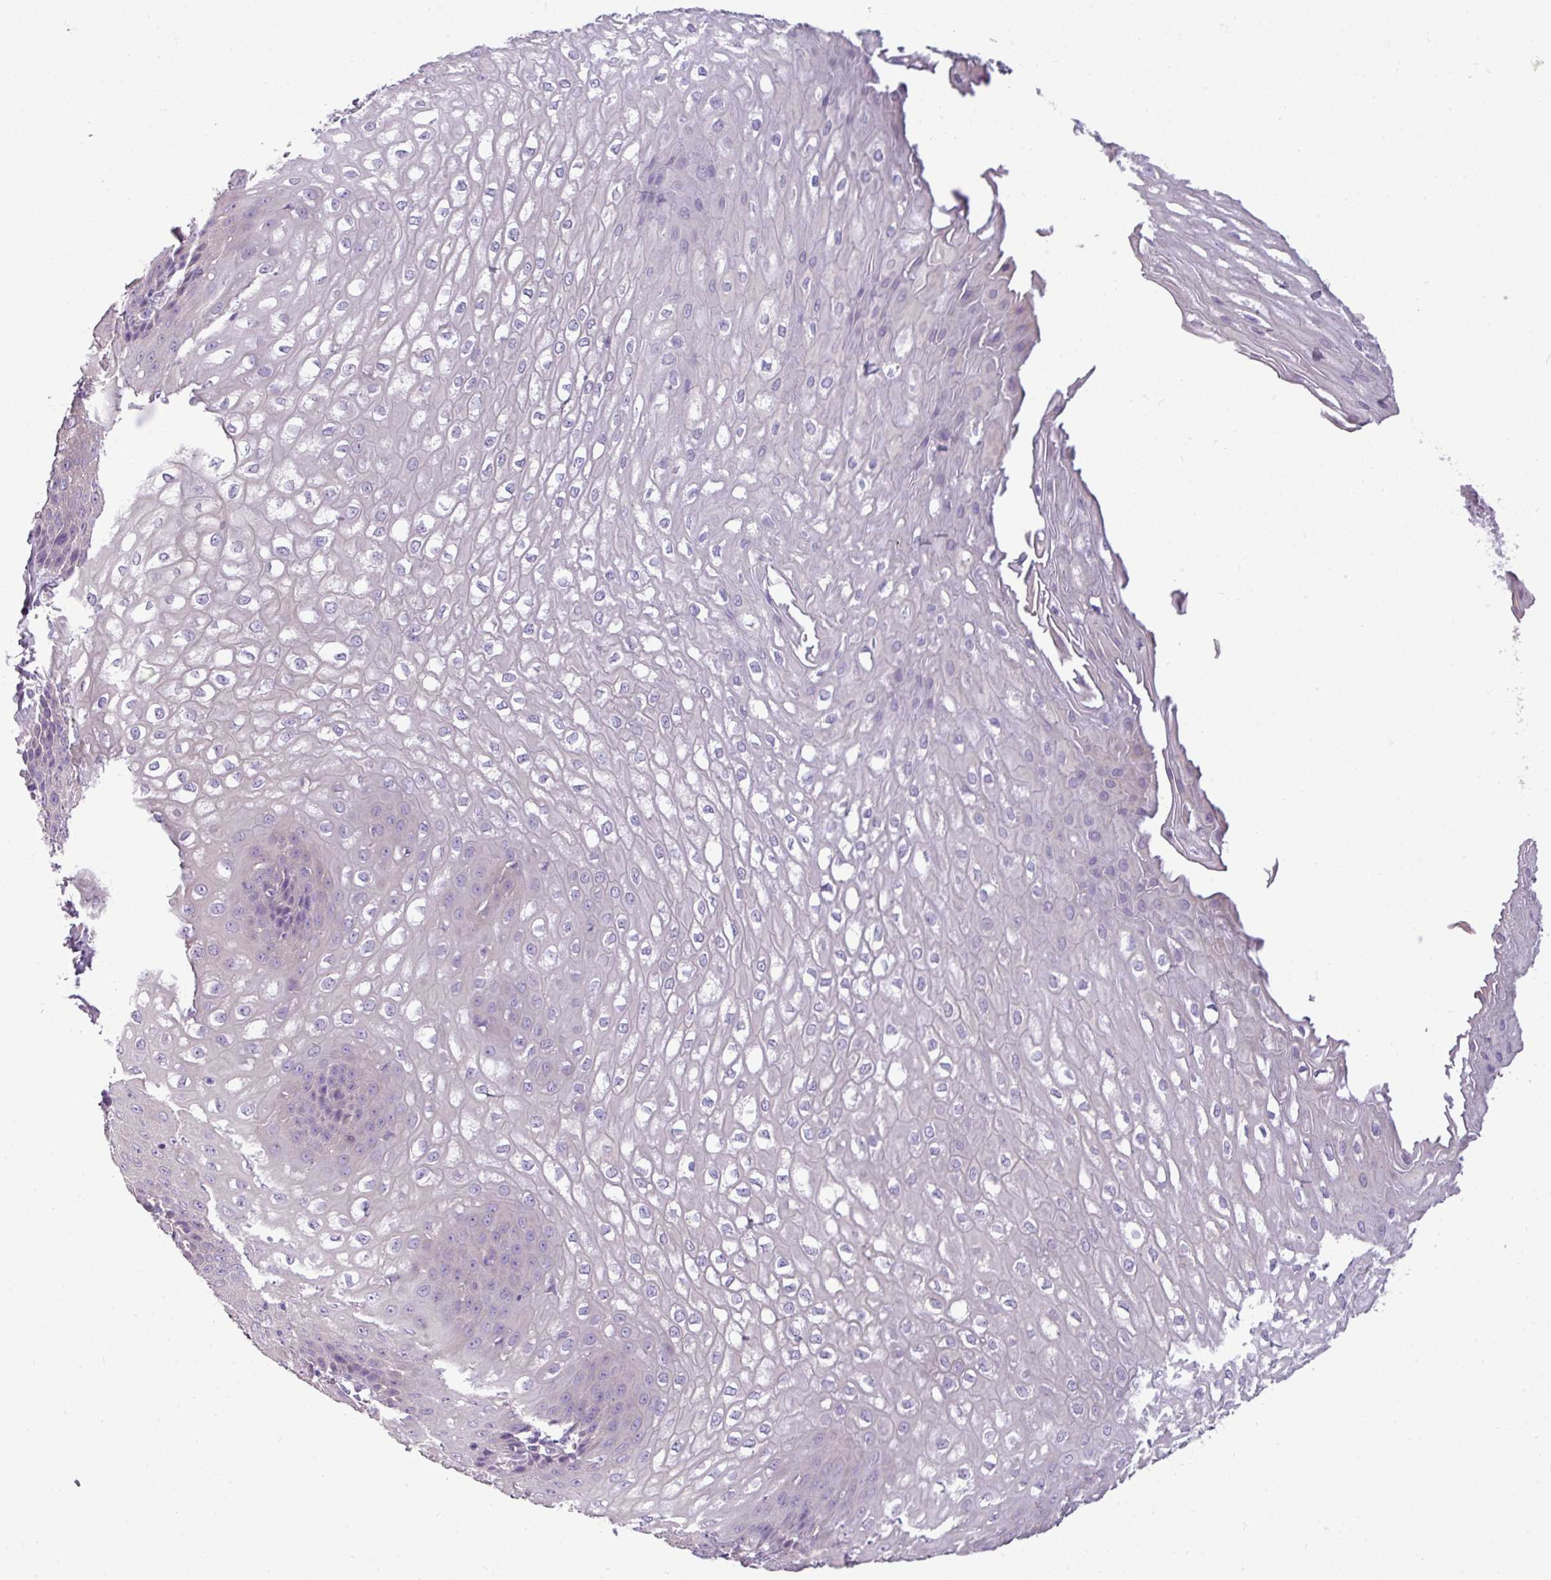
{"staining": {"intensity": "negative", "quantity": "none", "location": "none"}, "tissue": "esophagus", "cell_type": "Squamous epithelial cells", "image_type": "normal", "snomed": [{"axis": "morphology", "description": "Normal tissue, NOS"}, {"axis": "topography", "description": "Esophagus"}], "caption": "Unremarkable esophagus was stained to show a protein in brown. There is no significant staining in squamous epithelial cells. (DAB (3,3'-diaminobenzidine) immunohistochemistry visualized using brightfield microscopy, high magnification).", "gene": "DNAAF9", "patient": {"sex": "male", "age": 67}}